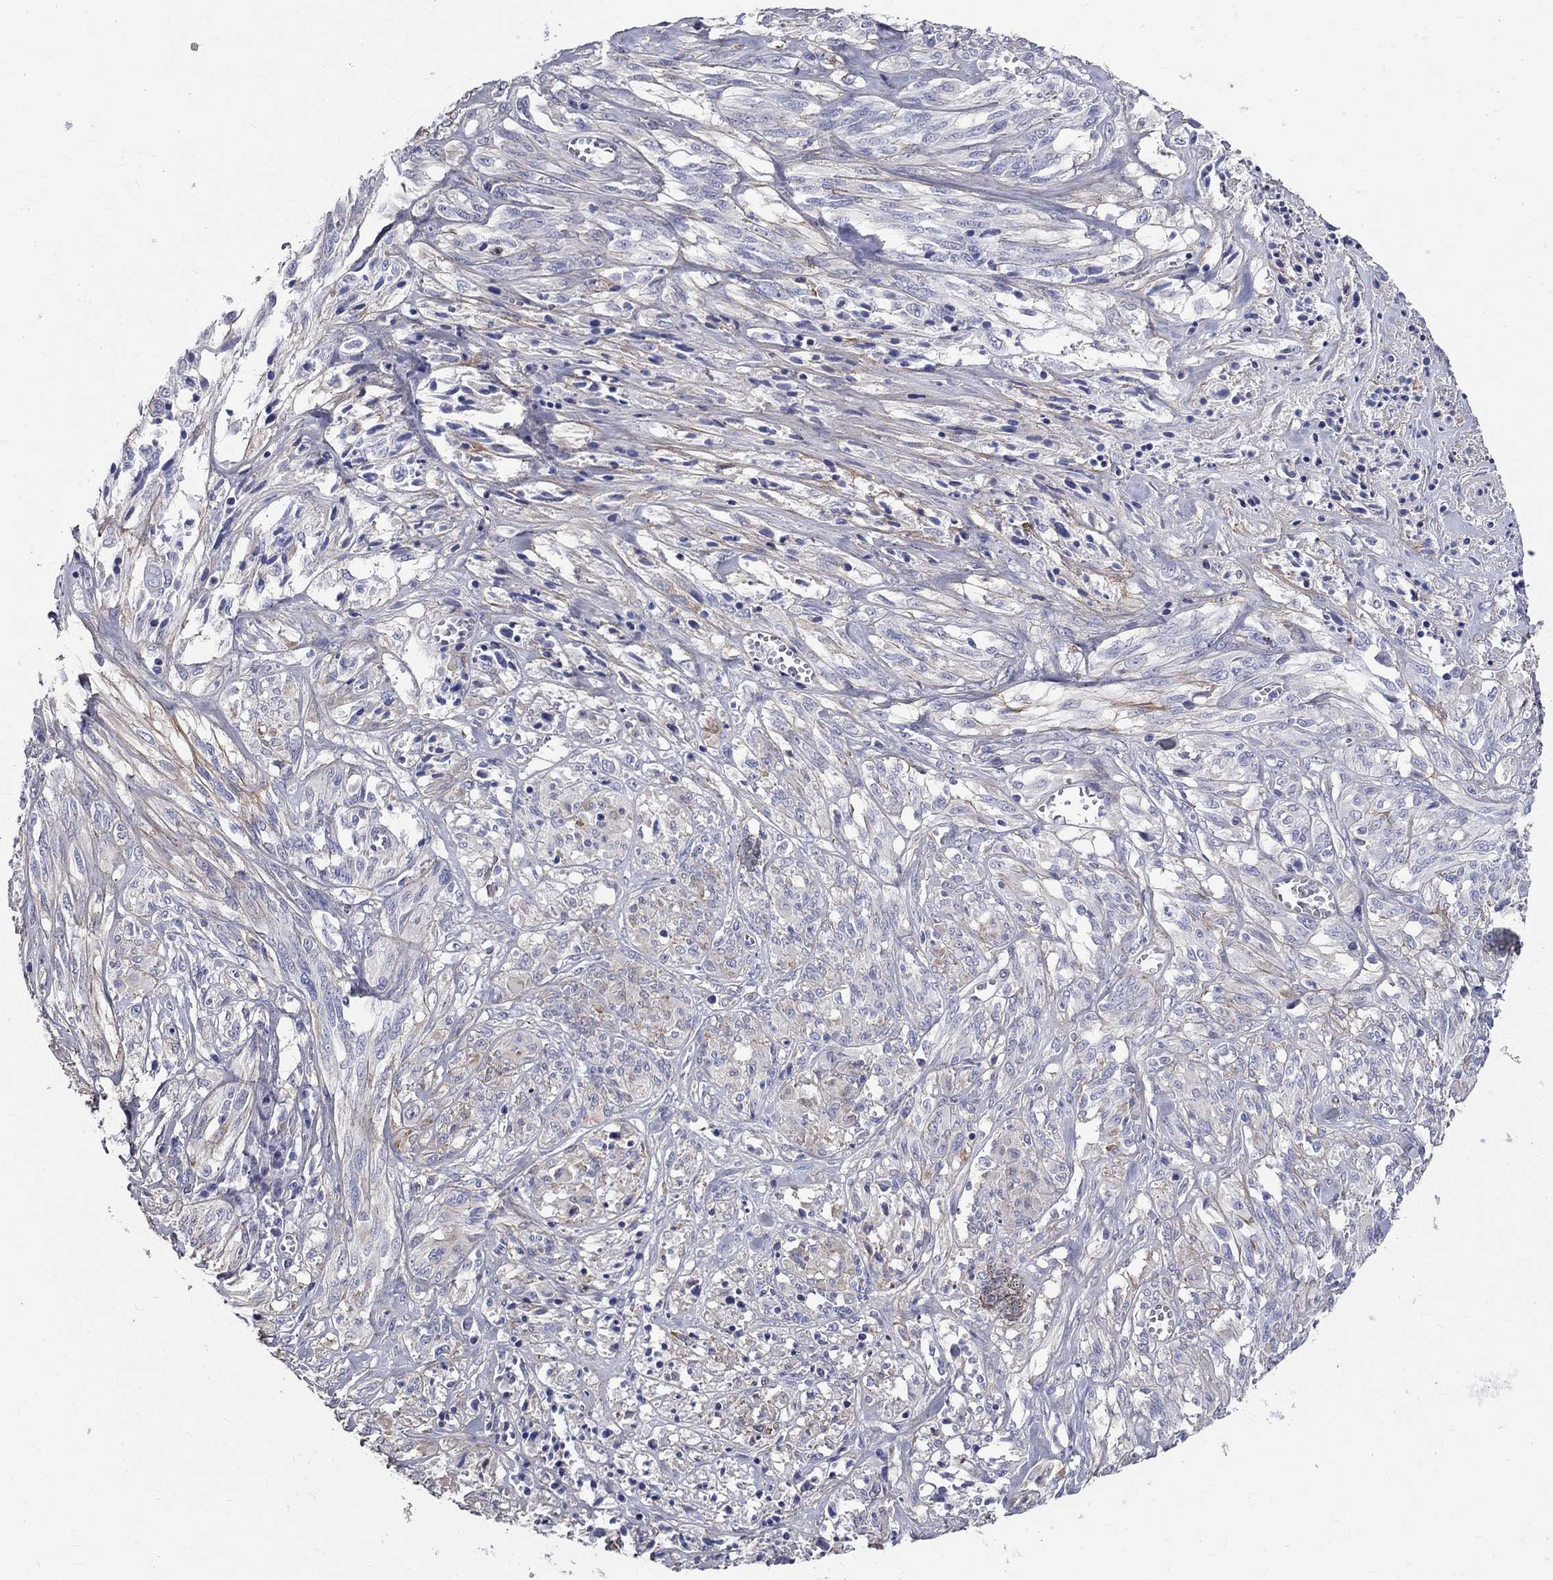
{"staining": {"intensity": "negative", "quantity": "none", "location": "none"}, "tissue": "melanoma", "cell_type": "Tumor cells", "image_type": "cancer", "snomed": [{"axis": "morphology", "description": "Malignant melanoma, NOS"}, {"axis": "topography", "description": "Skin"}], "caption": "The image shows no staining of tumor cells in malignant melanoma. (Immunohistochemistry (ihc), brightfield microscopy, high magnification).", "gene": "ANXA10", "patient": {"sex": "female", "age": 91}}